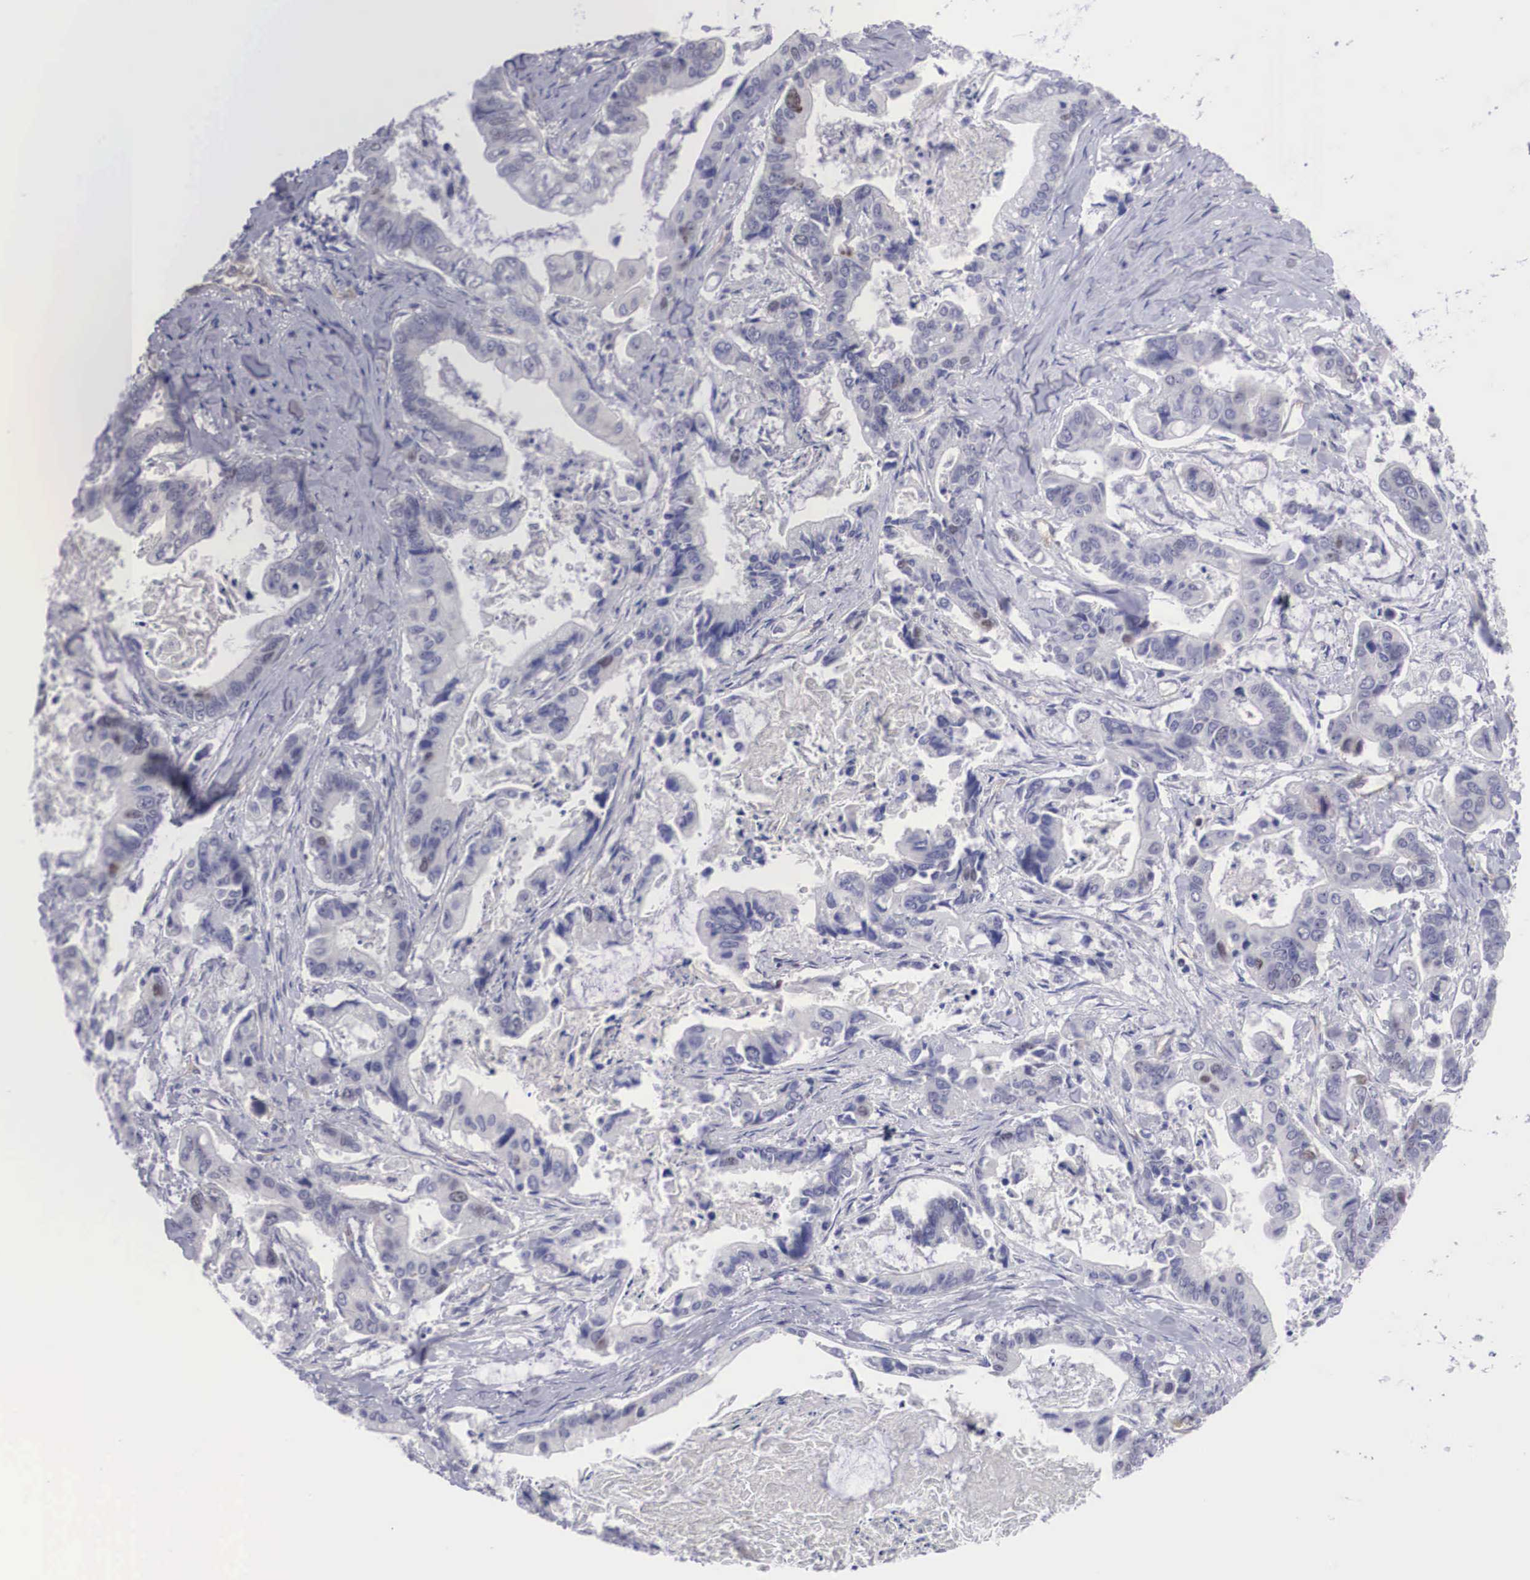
{"staining": {"intensity": "negative", "quantity": "none", "location": "none"}, "tissue": "stomach cancer", "cell_type": "Tumor cells", "image_type": "cancer", "snomed": [{"axis": "morphology", "description": "Adenocarcinoma, NOS"}, {"axis": "topography", "description": "Stomach, upper"}], "caption": "High power microscopy photomicrograph of an immunohistochemistry (IHC) micrograph of stomach adenocarcinoma, revealing no significant expression in tumor cells. (Immunohistochemistry, brightfield microscopy, high magnification).", "gene": "MAST4", "patient": {"sex": "male", "age": 80}}